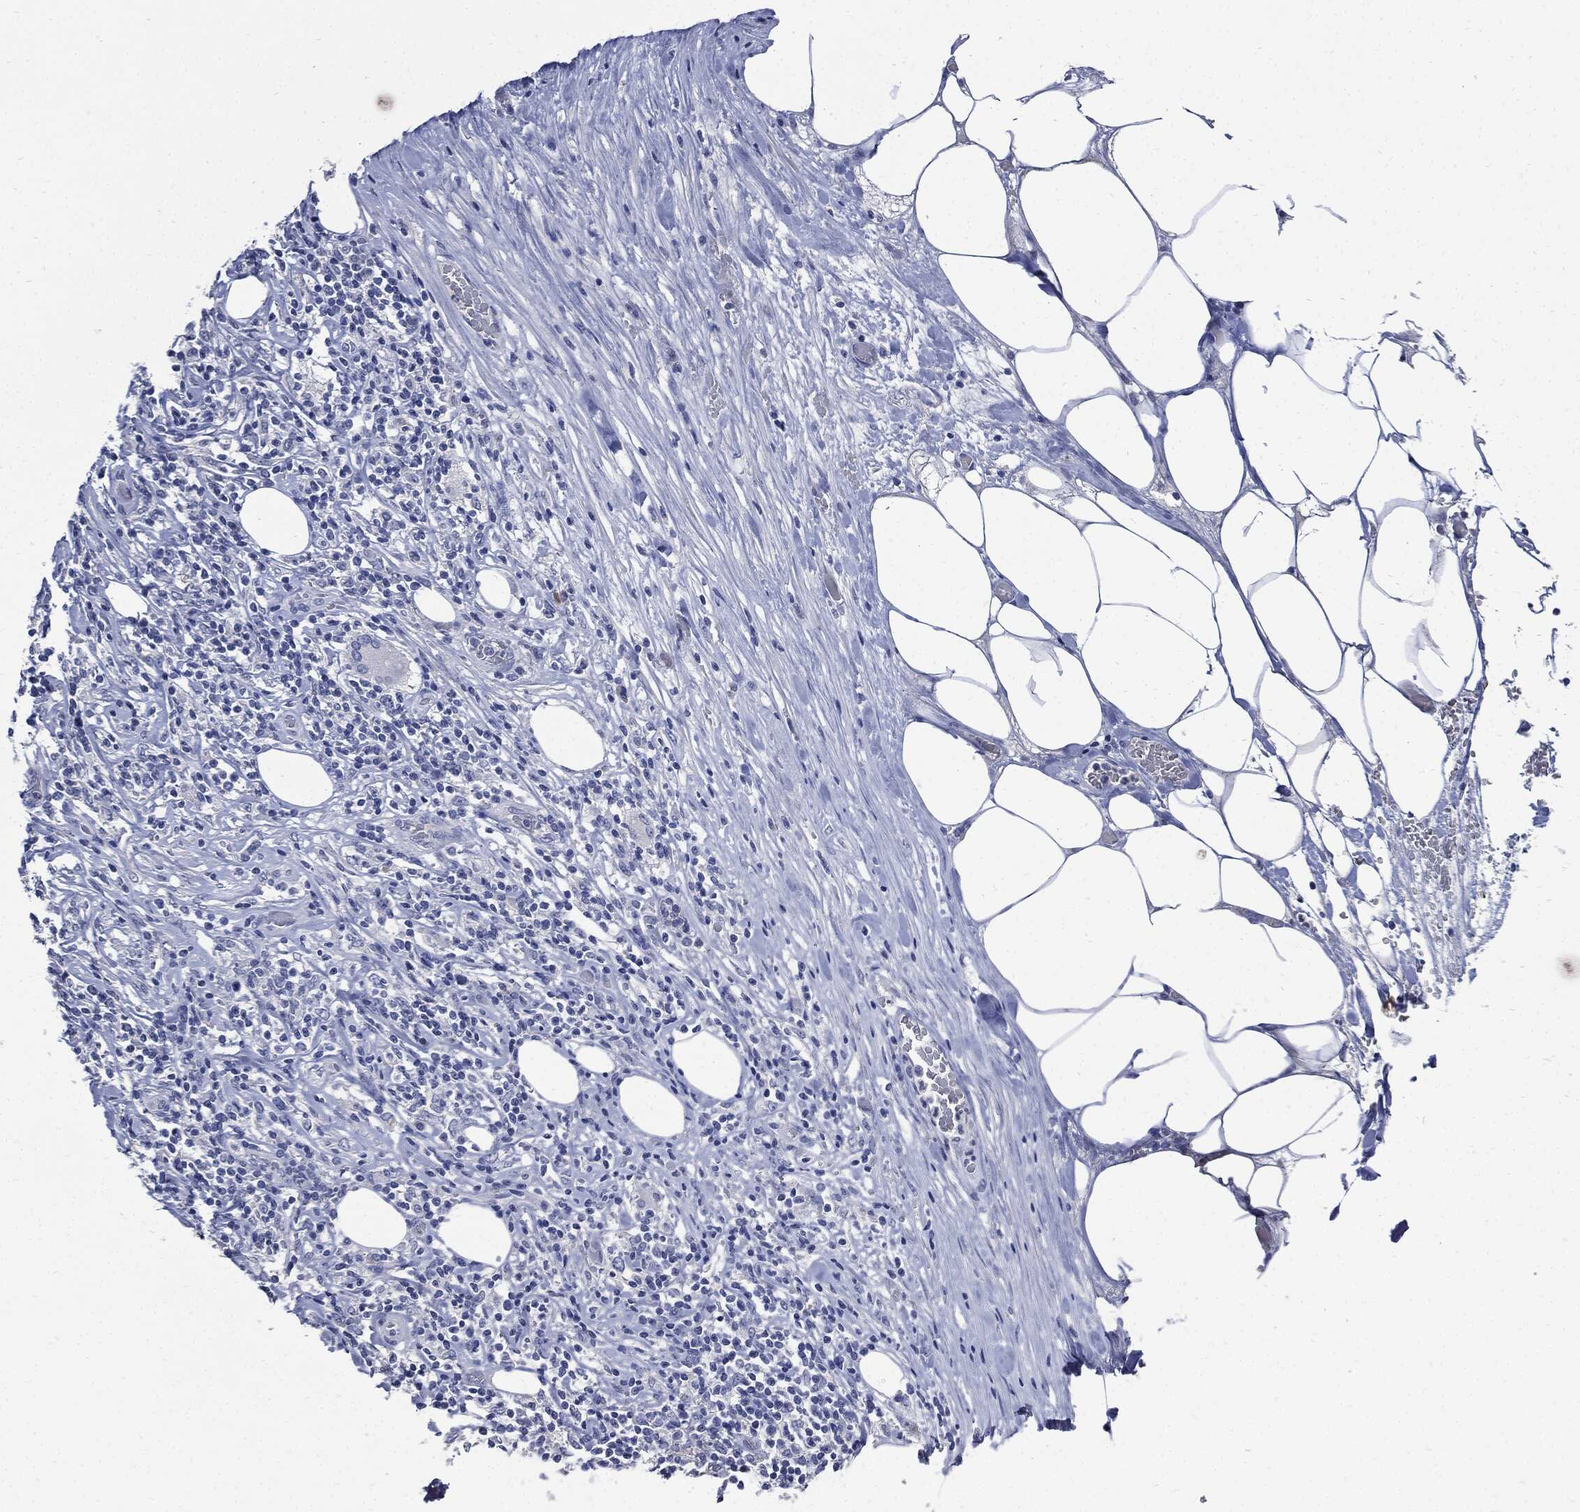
{"staining": {"intensity": "negative", "quantity": "none", "location": "none"}, "tissue": "lymphoma", "cell_type": "Tumor cells", "image_type": "cancer", "snomed": [{"axis": "morphology", "description": "Malignant lymphoma, non-Hodgkin's type, High grade"}, {"axis": "topography", "description": "Lymph node"}], "caption": "DAB immunohistochemical staining of lymphoma exhibits no significant staining in tumor cells. (DAB (3,3'-diaminobenzidine) immunohistochemistry, high magnification).", "gene": "CPE", "patient": {"sex": "female", "age": 84}}